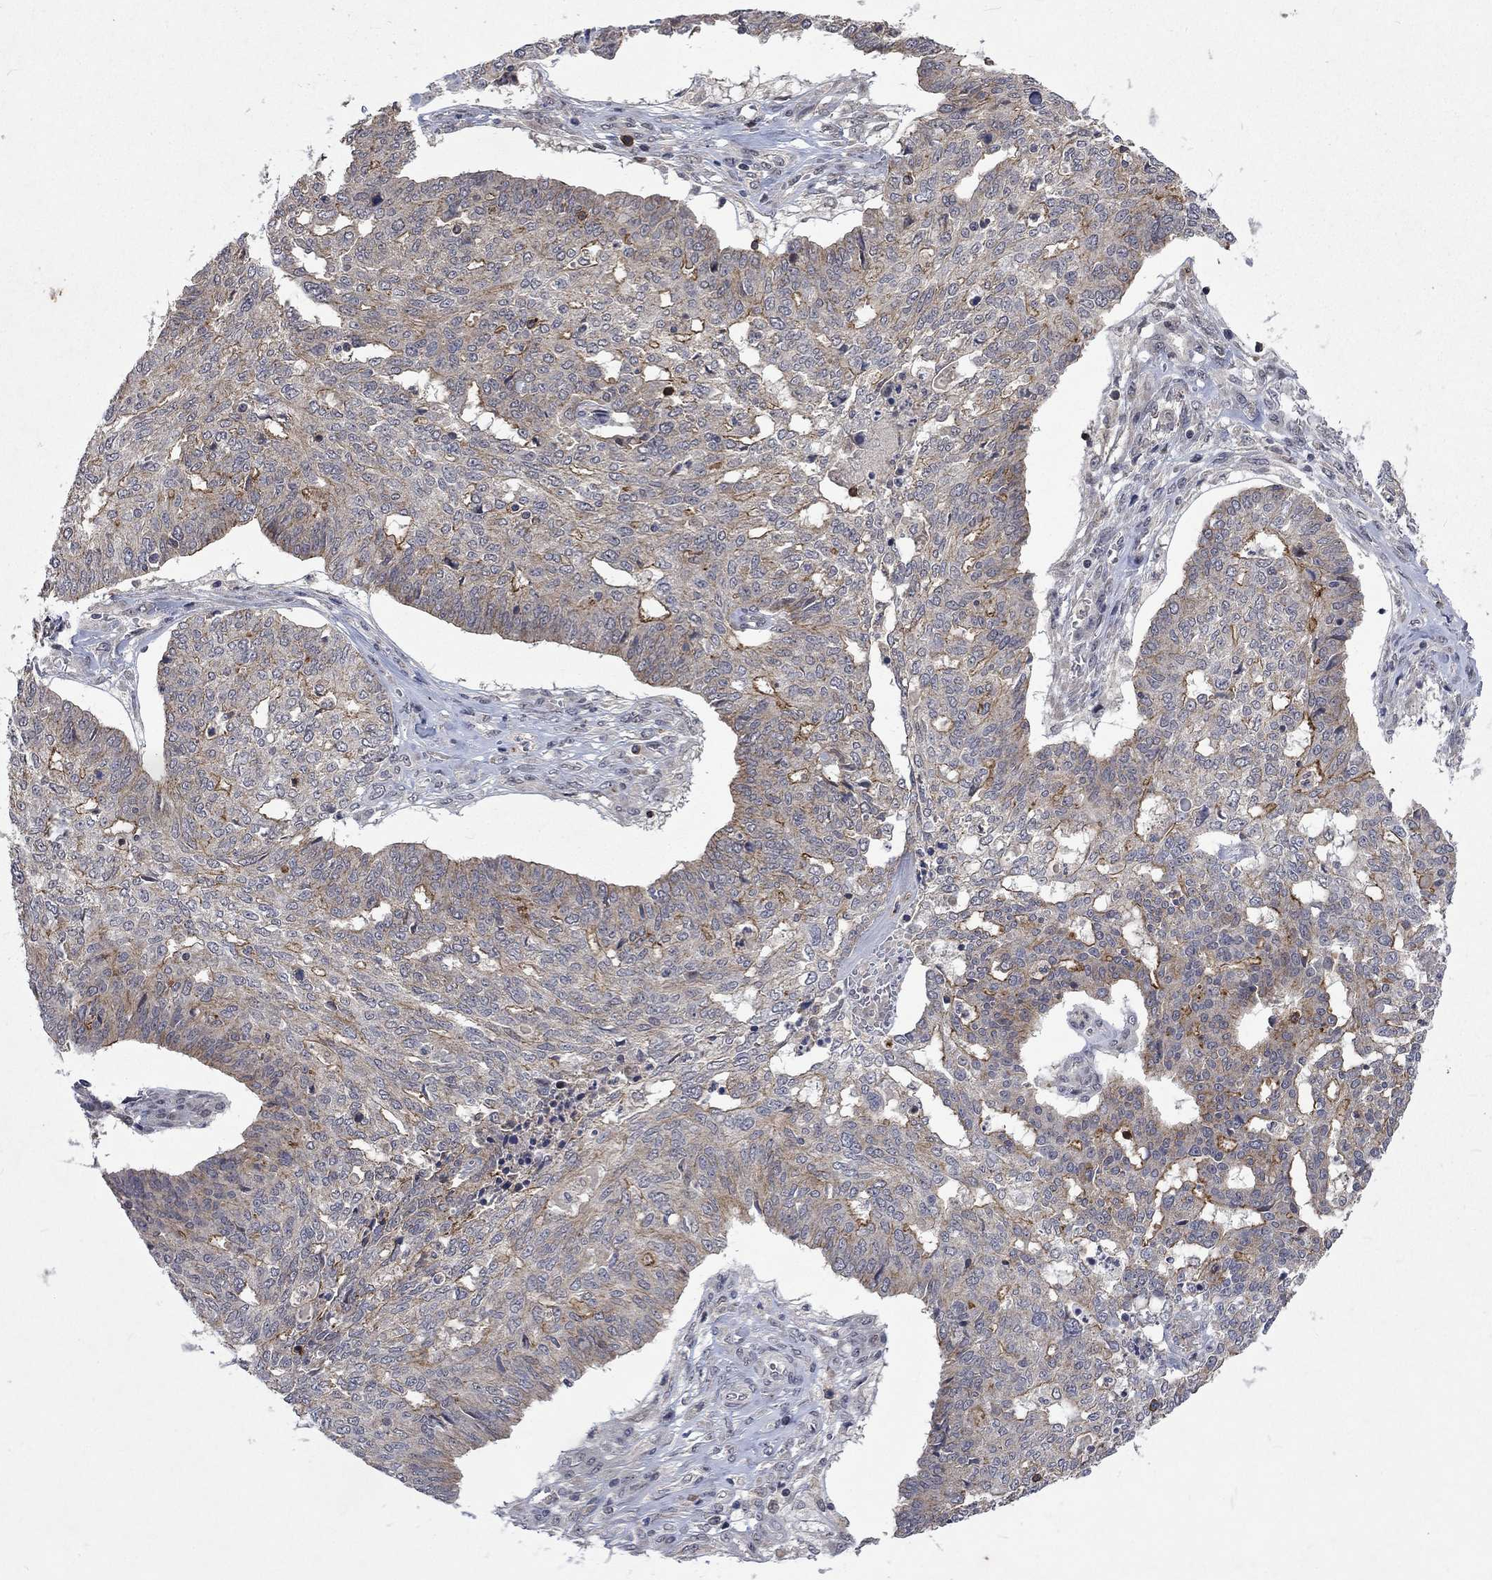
{"staining": {"intensity": "moderate", "quantity": "<25%", "location": "cytoplasmic/membranous"}, "tissue": "ovarian cancer", "cell_type": "Tumor cells", "image_type": "cancer", "snomed": [{"axis": "morphology", "description": "Cystadenocarcinoma, serous, NOS"}, {"axis": "topography", "description": "Ovary"}], "caption": "Immunohistochemistry (DAB) staining of human serous cystadenocarcinoma (ovarian) demonstrates moderate cytoplasmic/membranous protein staining in about <25% of tumor cells.", "gene": "PPP1R9A", "patient": {"sex": "female", "age": 67}}